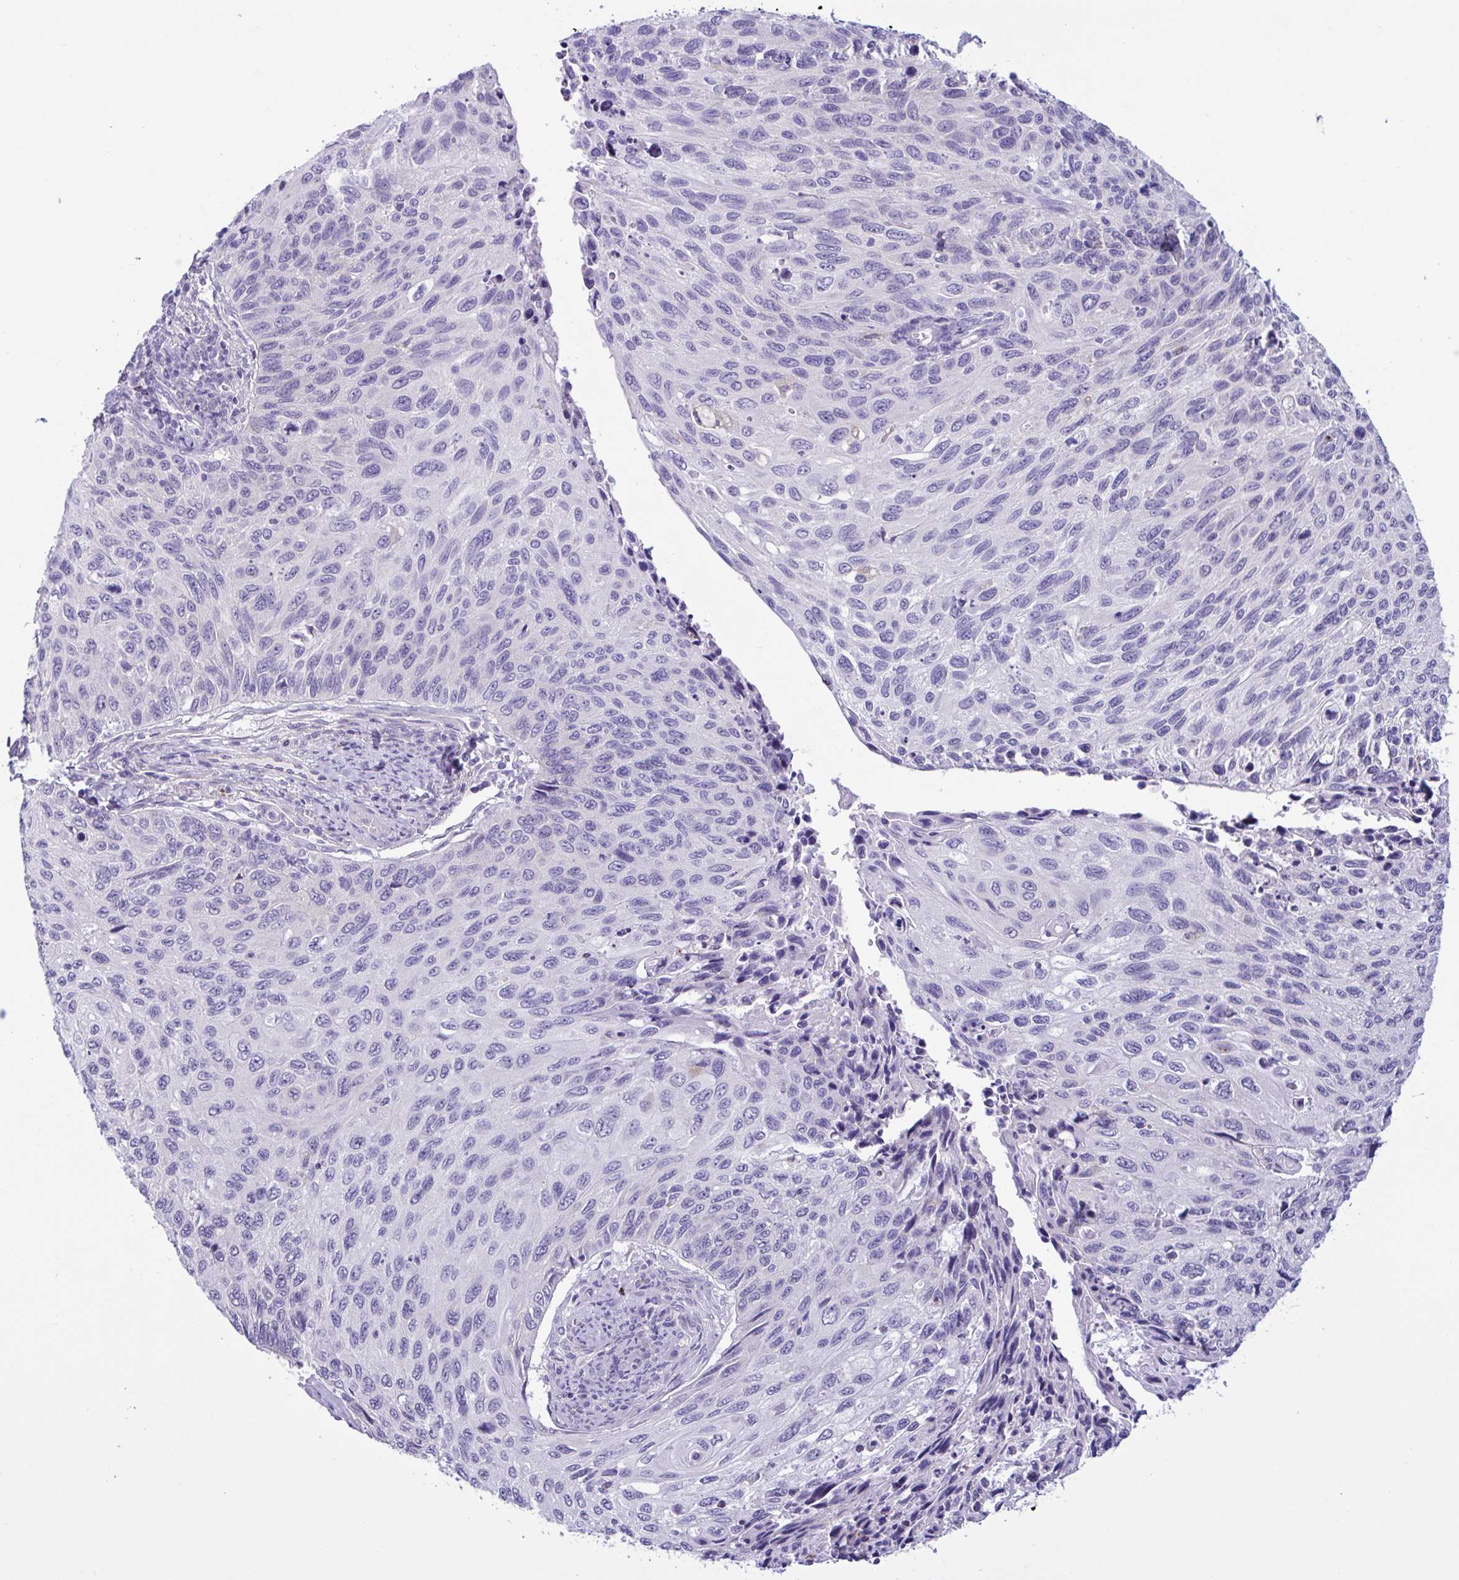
{"staining": {"intensity": "negative", "quantity": "none", "location": "none"}, "tissue": "cervical cancer", "cell_type": "Tumor cells", "image_type": "cancer", "snomed": [{"axis": "morphology", "description": "Squamous cell carcinoma, NOS"}, {"axis": "topography", "description": "Cervix"}], "caption": "The histopathology image demonstrates no significant expression in tumor cells of cervical squamous cell carcinoma.", "gene": "SREBF1", "patient": {"sex": "female", "age": 70}}